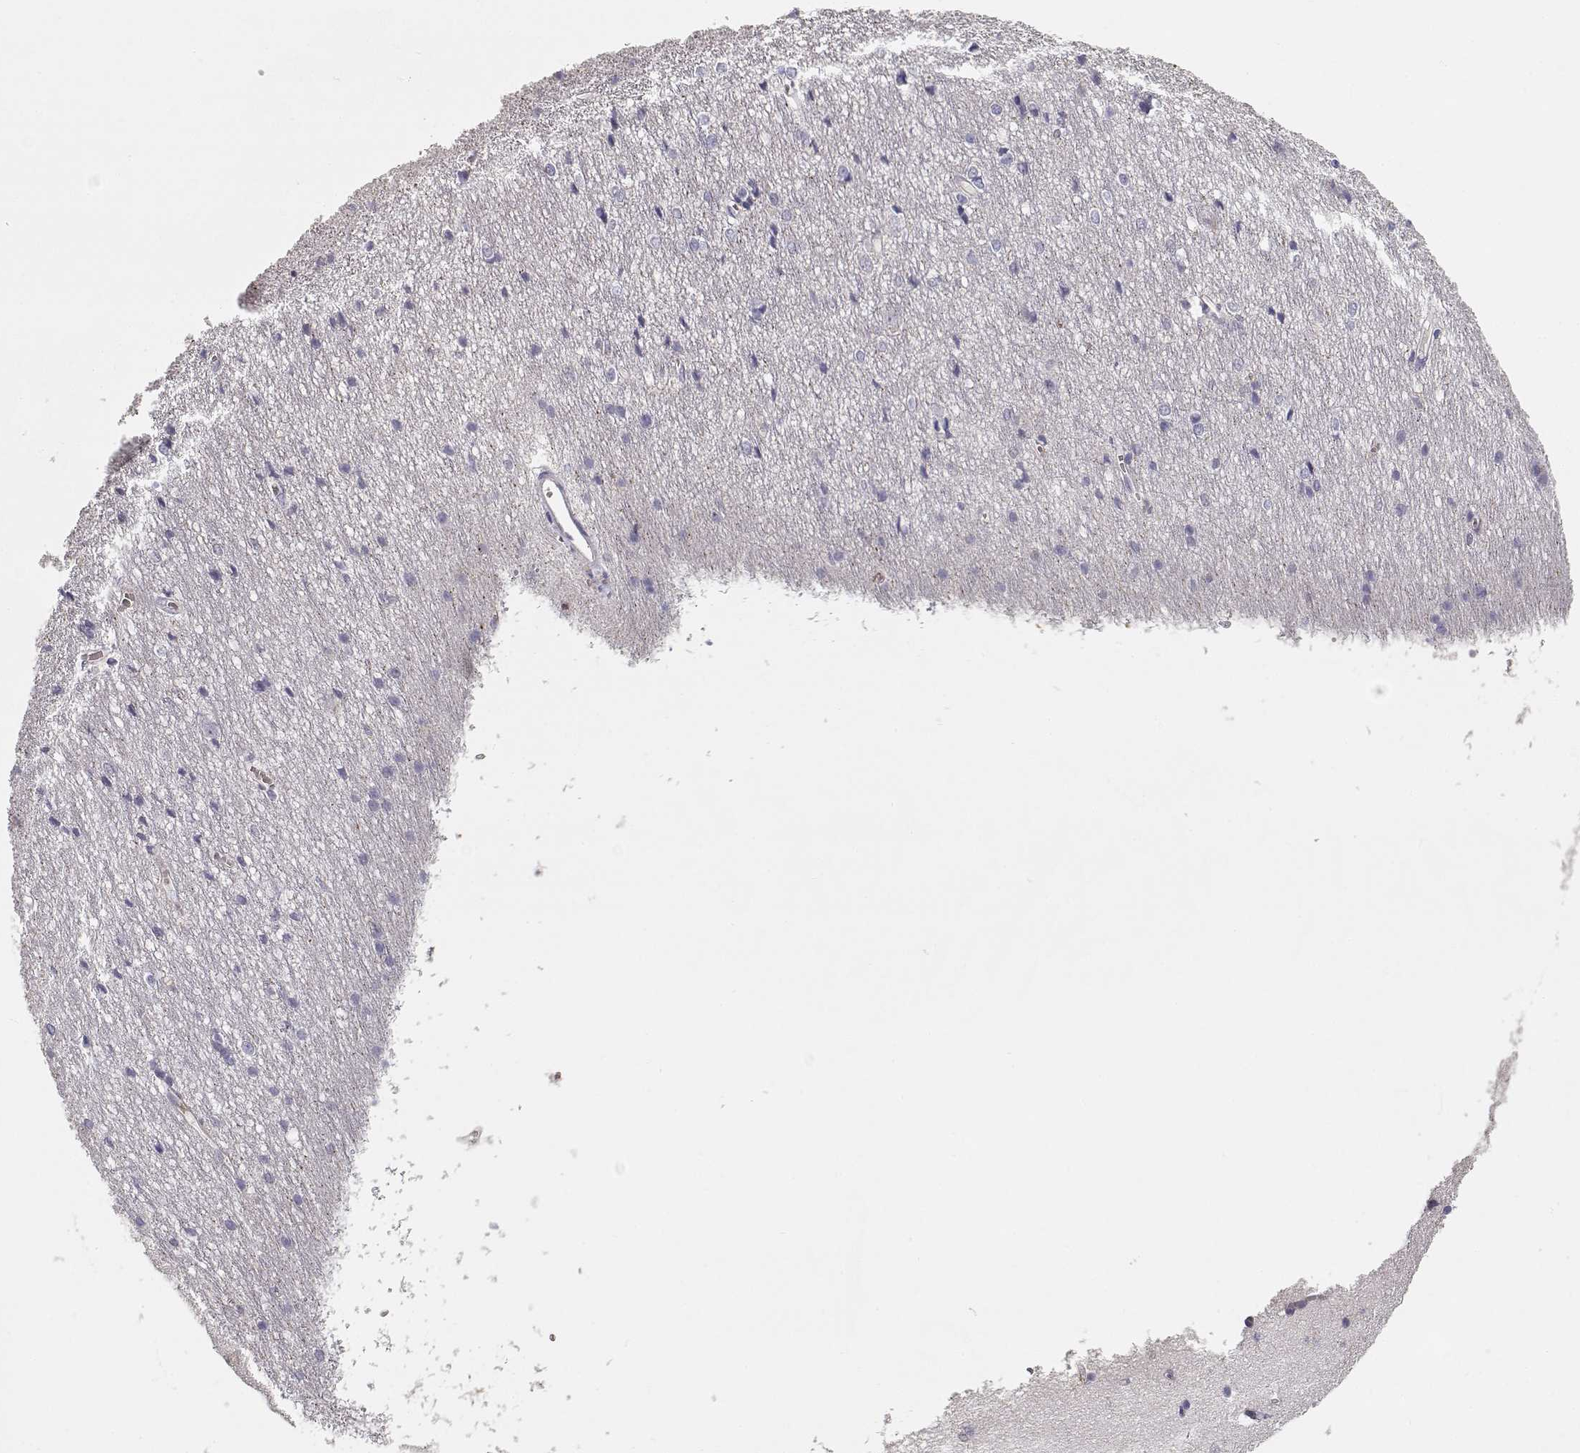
{"staining": {"intensity": "negative", "quantity": "none", "location": "none"}, "tissue": "cerebral cortex", "cell_type": "Endothelial cells", "image_type": "normal", "snomed": [{"axis": "morphology", "description": "Normal tissue, NOS"}, {"axis": "topography", "description": "Cerebral cortex"}], "caption": "High magnification brightfield microscopy of benign cerebral cortex stained with DAB (3,3'-diaminobenzidine) (brown) and counterstained with hematoxylin (blue): endothelial cells show no significant expression. The staining was performed using DAB (3,3'-diaminobenzidine) to visualize the protein expression in brown, while the nuclei were stained in blue with hematoxylin (Magnification: 20x).", "gene": "VAV1", "patient": {"sex": "male", "age": 37}}